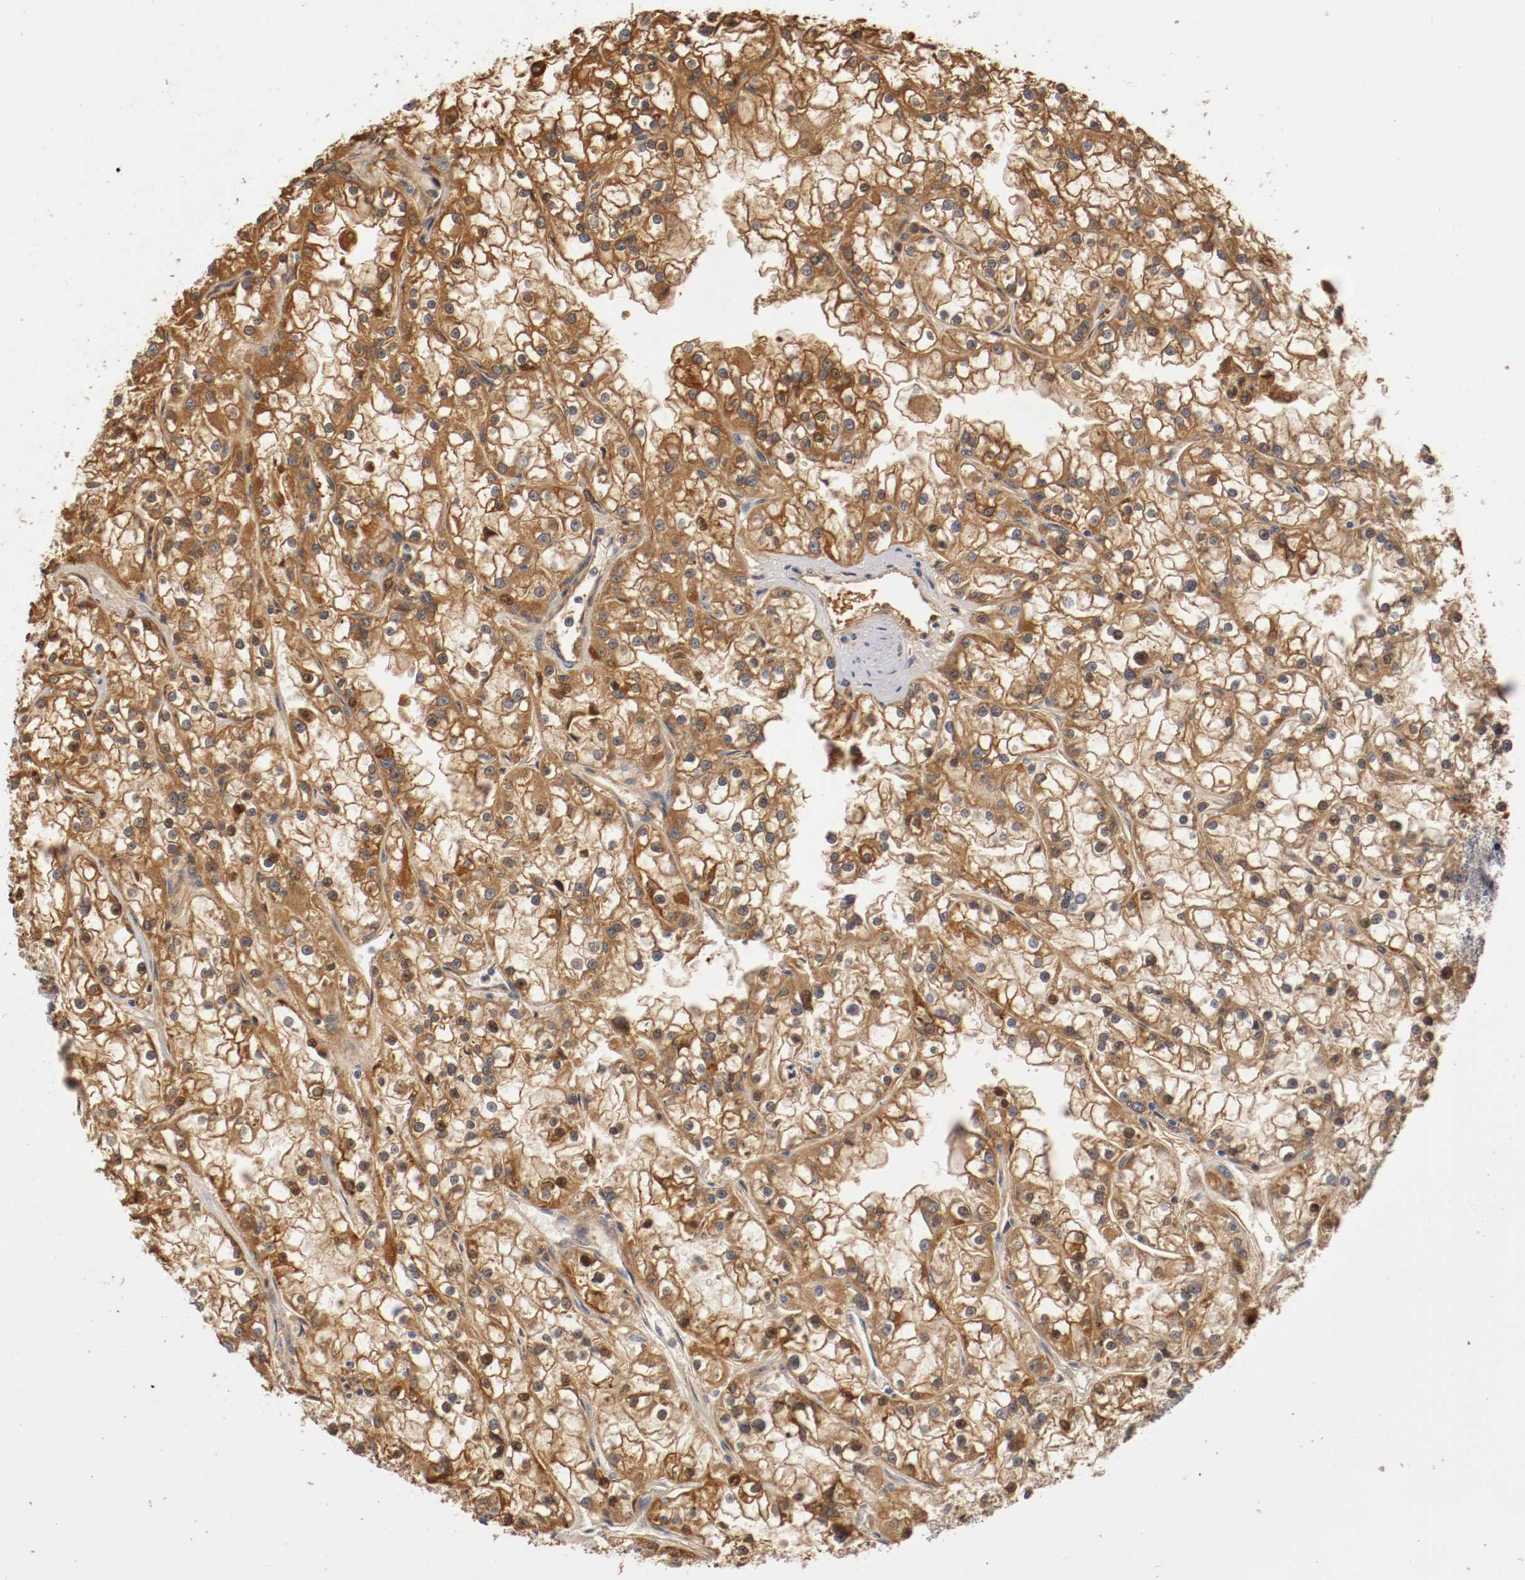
{"staining": {"intensity": "moderate", "quantity": ">75%", "location": "cytoplasmic/membranous,nuclear"}, "tissue": "renal cancer", "cell_type": "Tumor cells", "image_type": "cancer", "snomed": [{"axis": "morphology", "description": "Adenocarcinoma, NOS"}, {"axis": "topography", "description": "Kidney"}], "caption": "A histopathology image of adenocarcinoma (renal) stained for a protein reveals moderate cytoplasmic/membranous and nuclear brown staining in tumor cells.", "gene": "RBM23", "patient": {"sex": "female", "age": 52}}